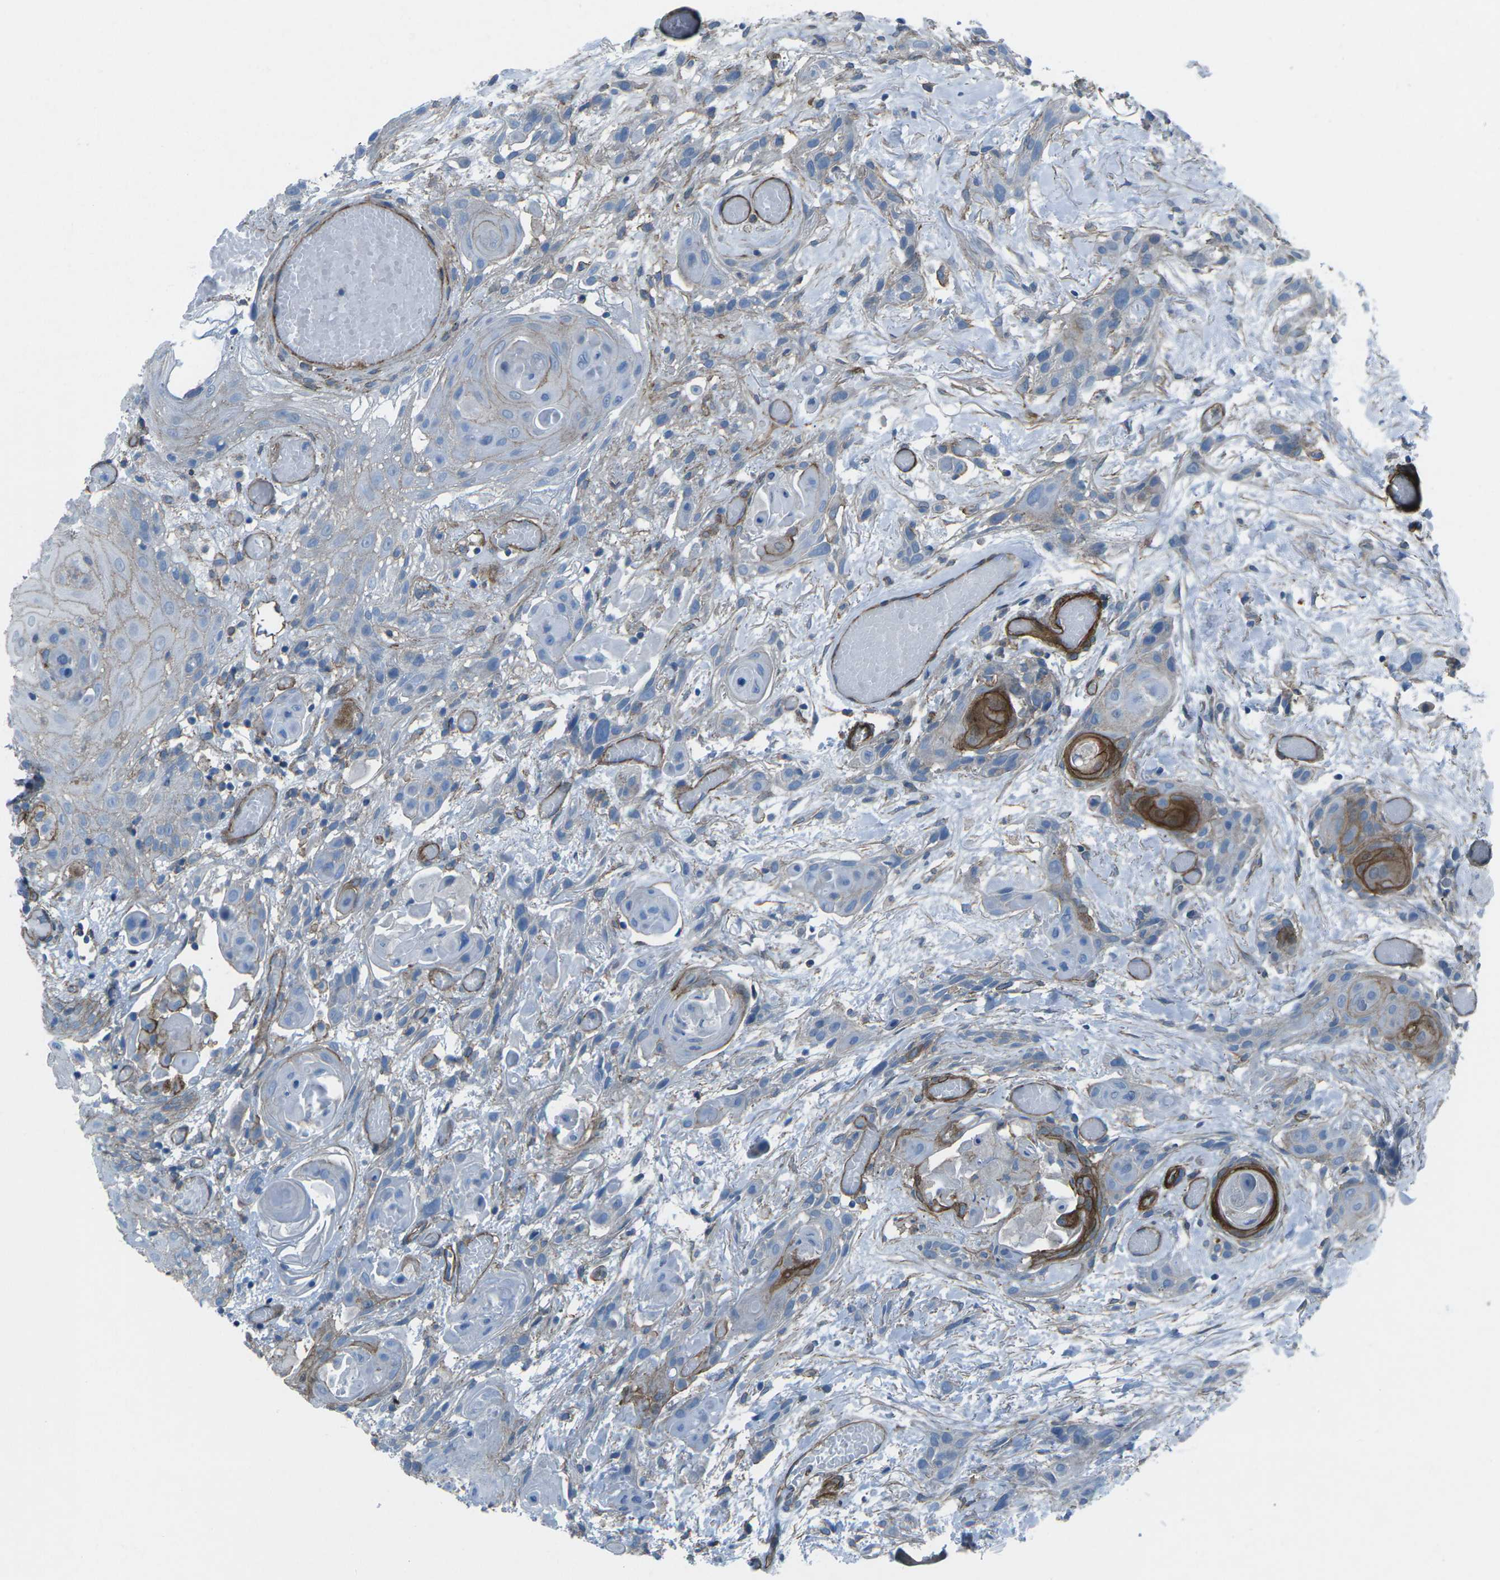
{"staining": {"intensity": "weak", "quantity": "<25%", "location": "cytoplasmic/membranous"}, "tissue": "oral mucosa", "cell_type": "Squamous epithelial cells", "image_type": "normal", "snomed": [{"axis": "morphology", "description": "Normal tissue, NOS"}, {"axis": "morphology", "description": "Squamous cell carcinoma, NOS"}, {"axis": "topography", "description": "Oral tissue"}, {"axis": "topography", "description": "Salivary gland"}, {"axis": "topography", "description": "Head-Neck"}], "caption": "DAB immunohistochemical staining of normal oral mucosa displays no significant expression in squamous epithelial cells.", "gene": "UTRN", "patient": {"sex": "female", "age": 62}}